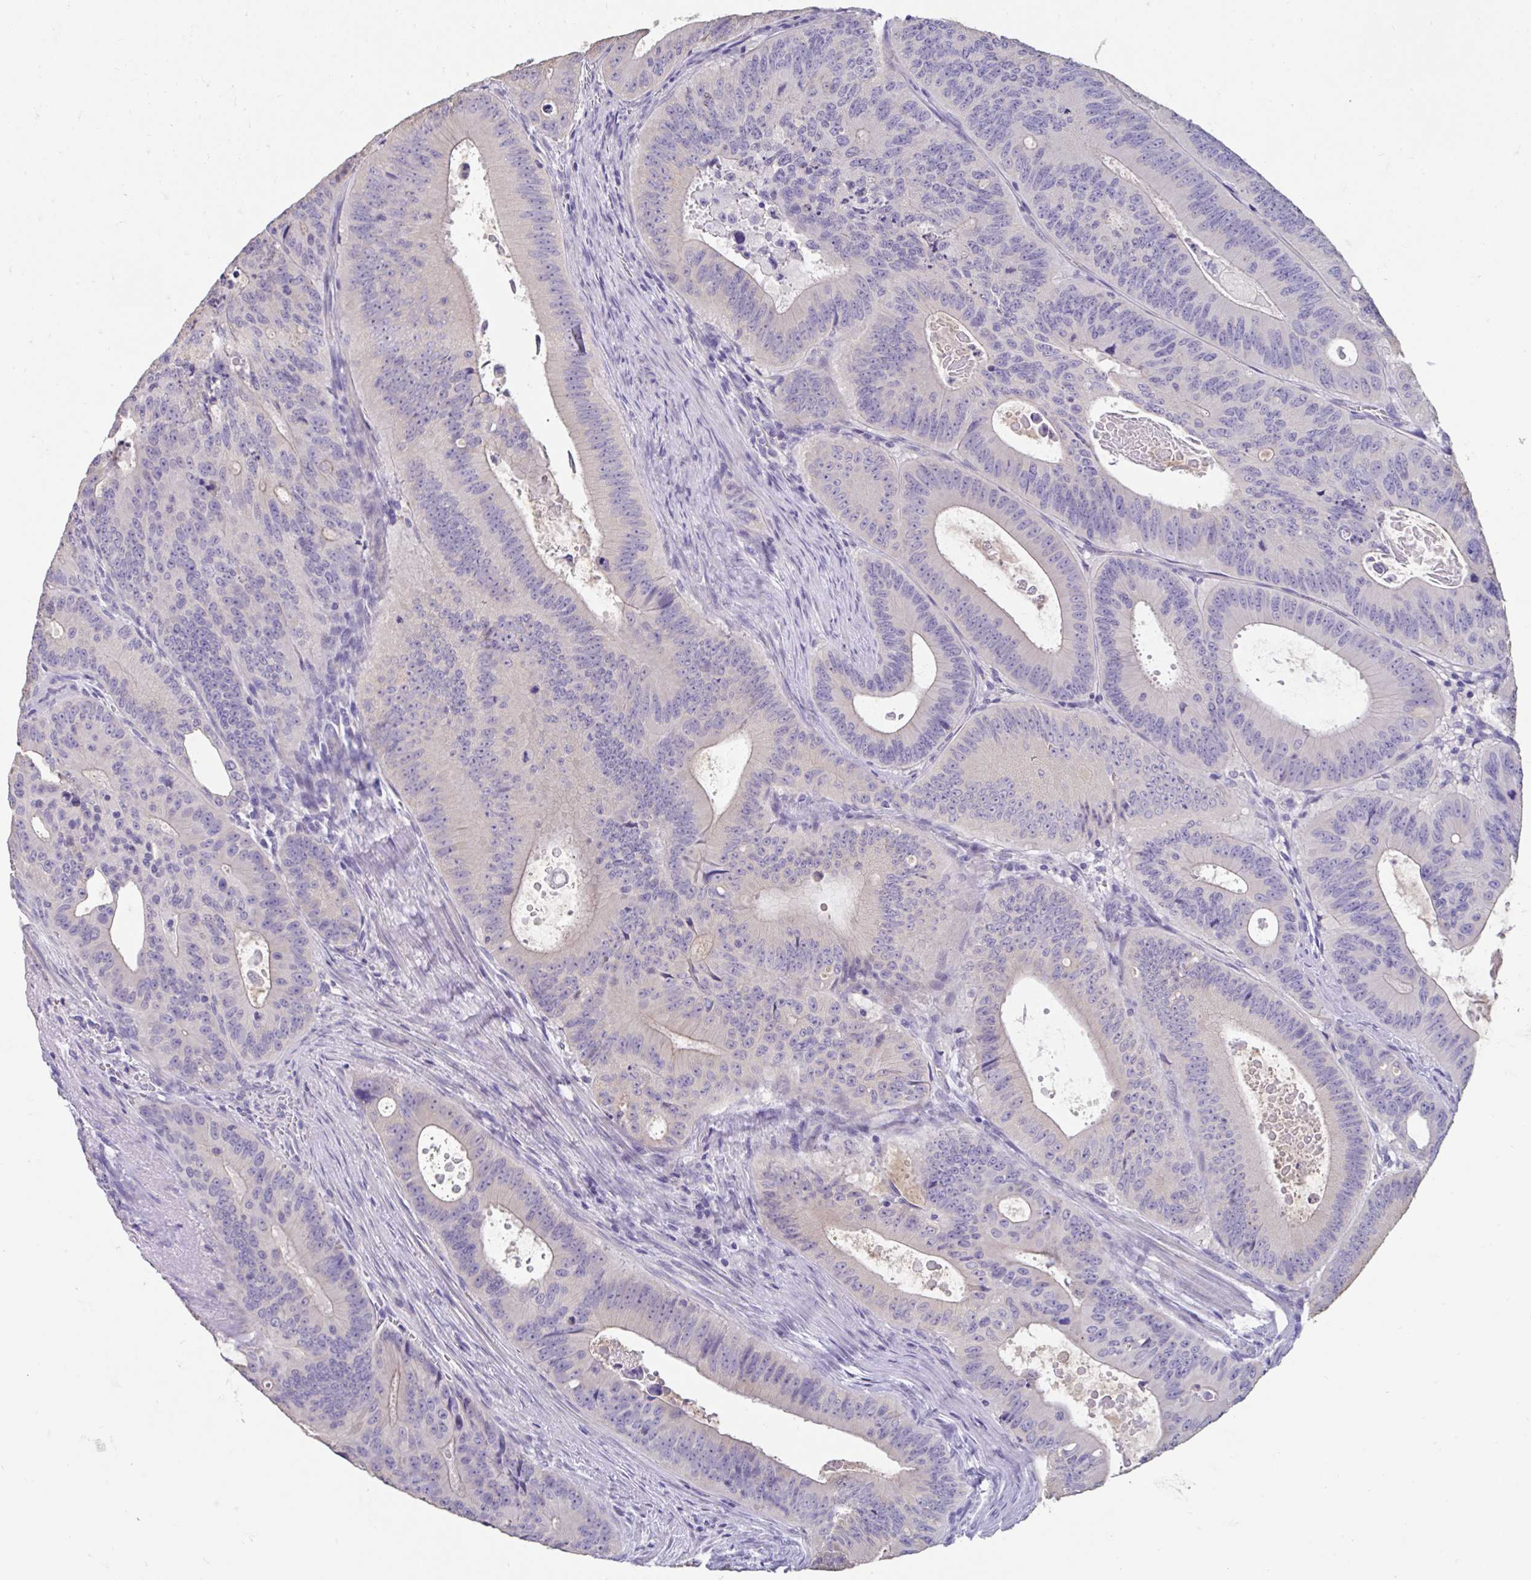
{"staining": {"intensity": "negative", "quantity": "none", "location": "none"}, "tissue": "colorectal cancer", "cell_type": "Tumor cells", "image_type": "cancer", "snomed": [{"axis": "morphology", "description": "Adenocarcinoma, NOS"}, {"axis": "topography", "description": "Colon"}], "caption": "DAB (3,3'-diaminobenzidine) immunohistochemical staining of human colorectal adenocarcinoma reveals no significant expression in tumor cells. (DAB immunohistochemistry visualized using brightfield microscopy, high magnification).", "gene": "GPR162", "patient": {"sex": "male", "age": 62}}